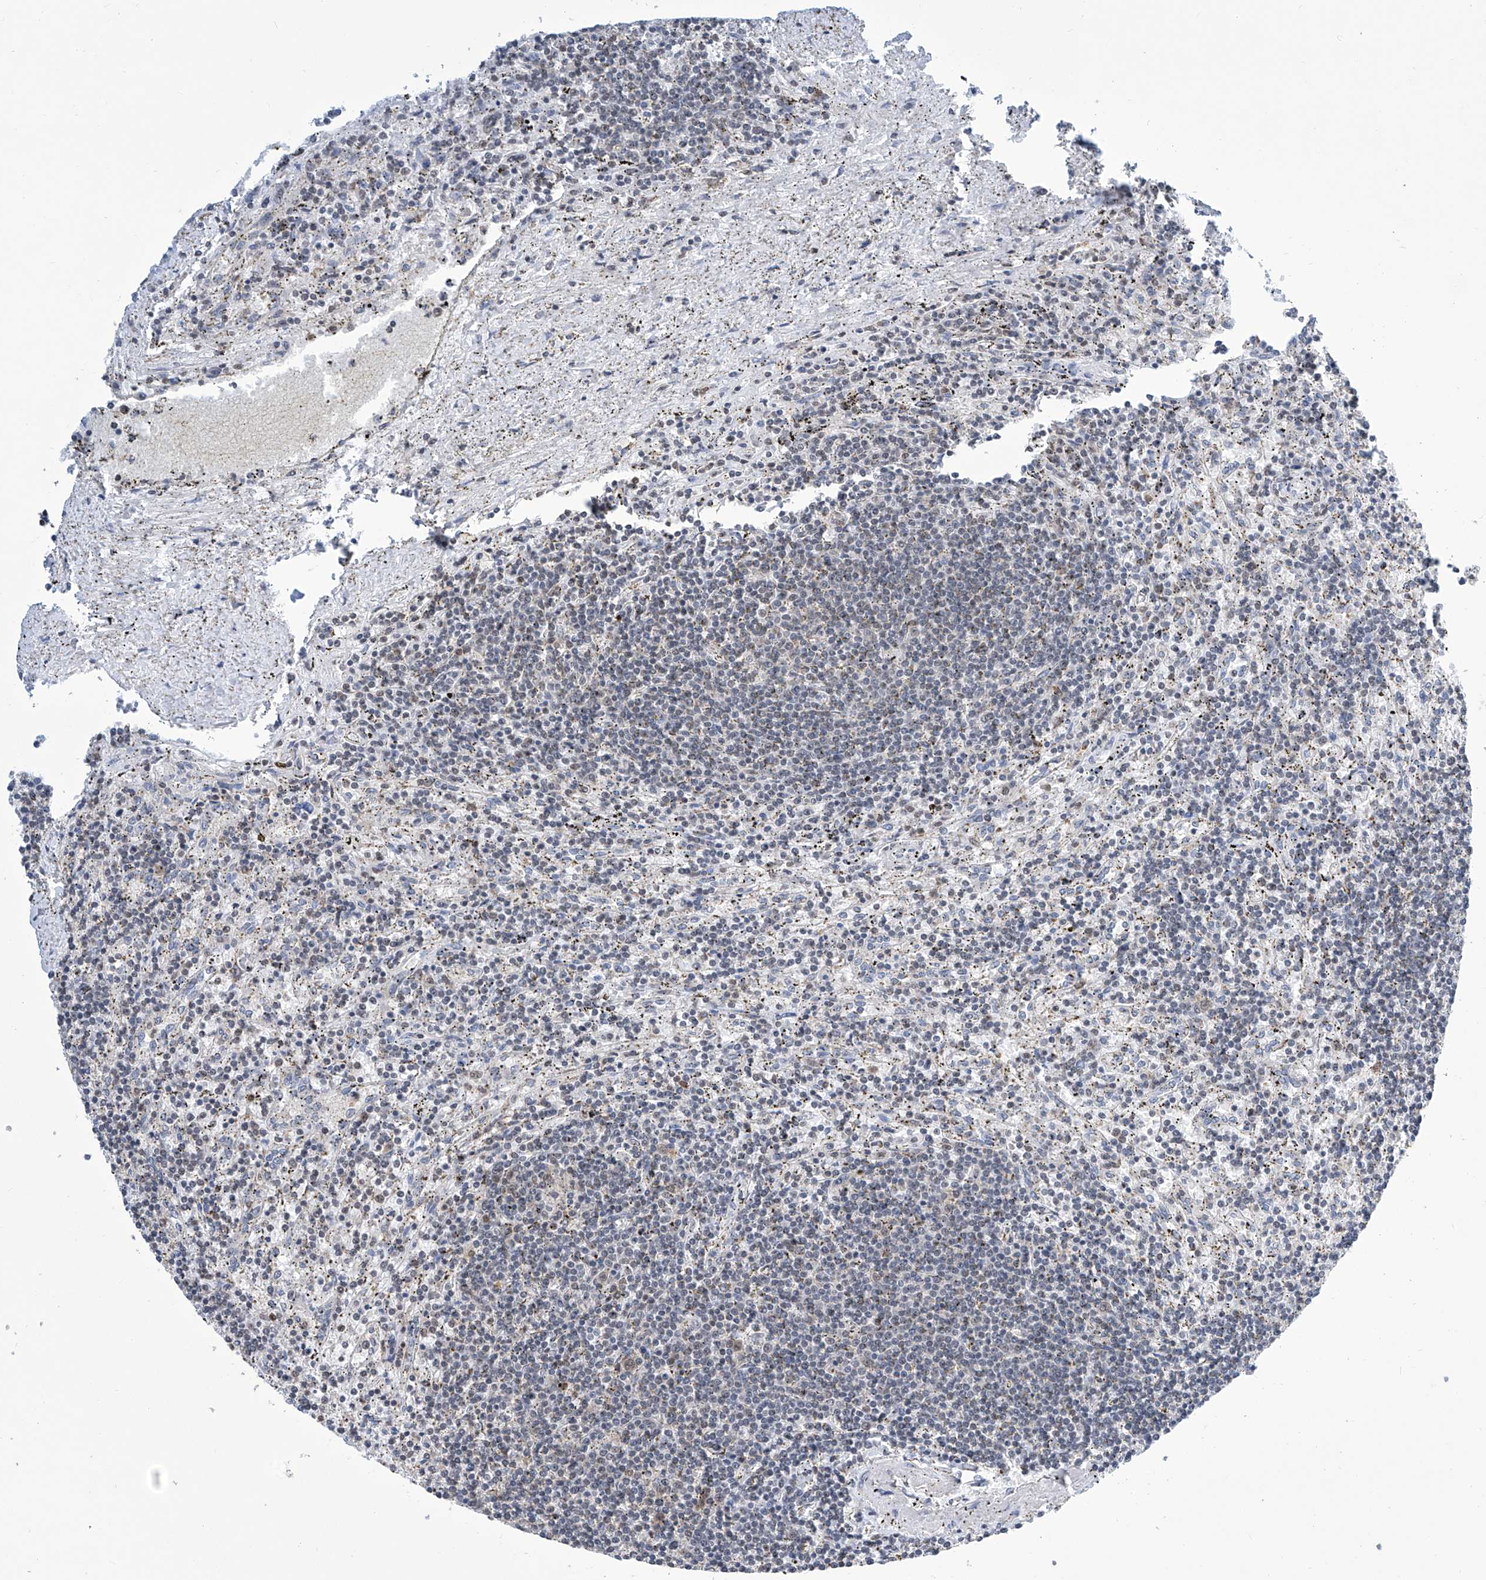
{"staining": {"intensity": "negative", "quantity": "none", "location": "none"}, "tissue": "lymphoma", "cell_type": "Tumor cells", "image_type": "cancer", "snomed": [{"axis": "morphology", "description": "Malignant lymphoma, non-Hodgkin's type, Low grade"}, {"axis": "topography", "description": "Spleen"}], "caption": "Immunohistochemistry (IHC) image of human lymphoma stained for a protein (brown), which demonstrates no expression in tumor cells.", "gene": "SREBF2", "patient": {"sex": "male", "age": 76}}